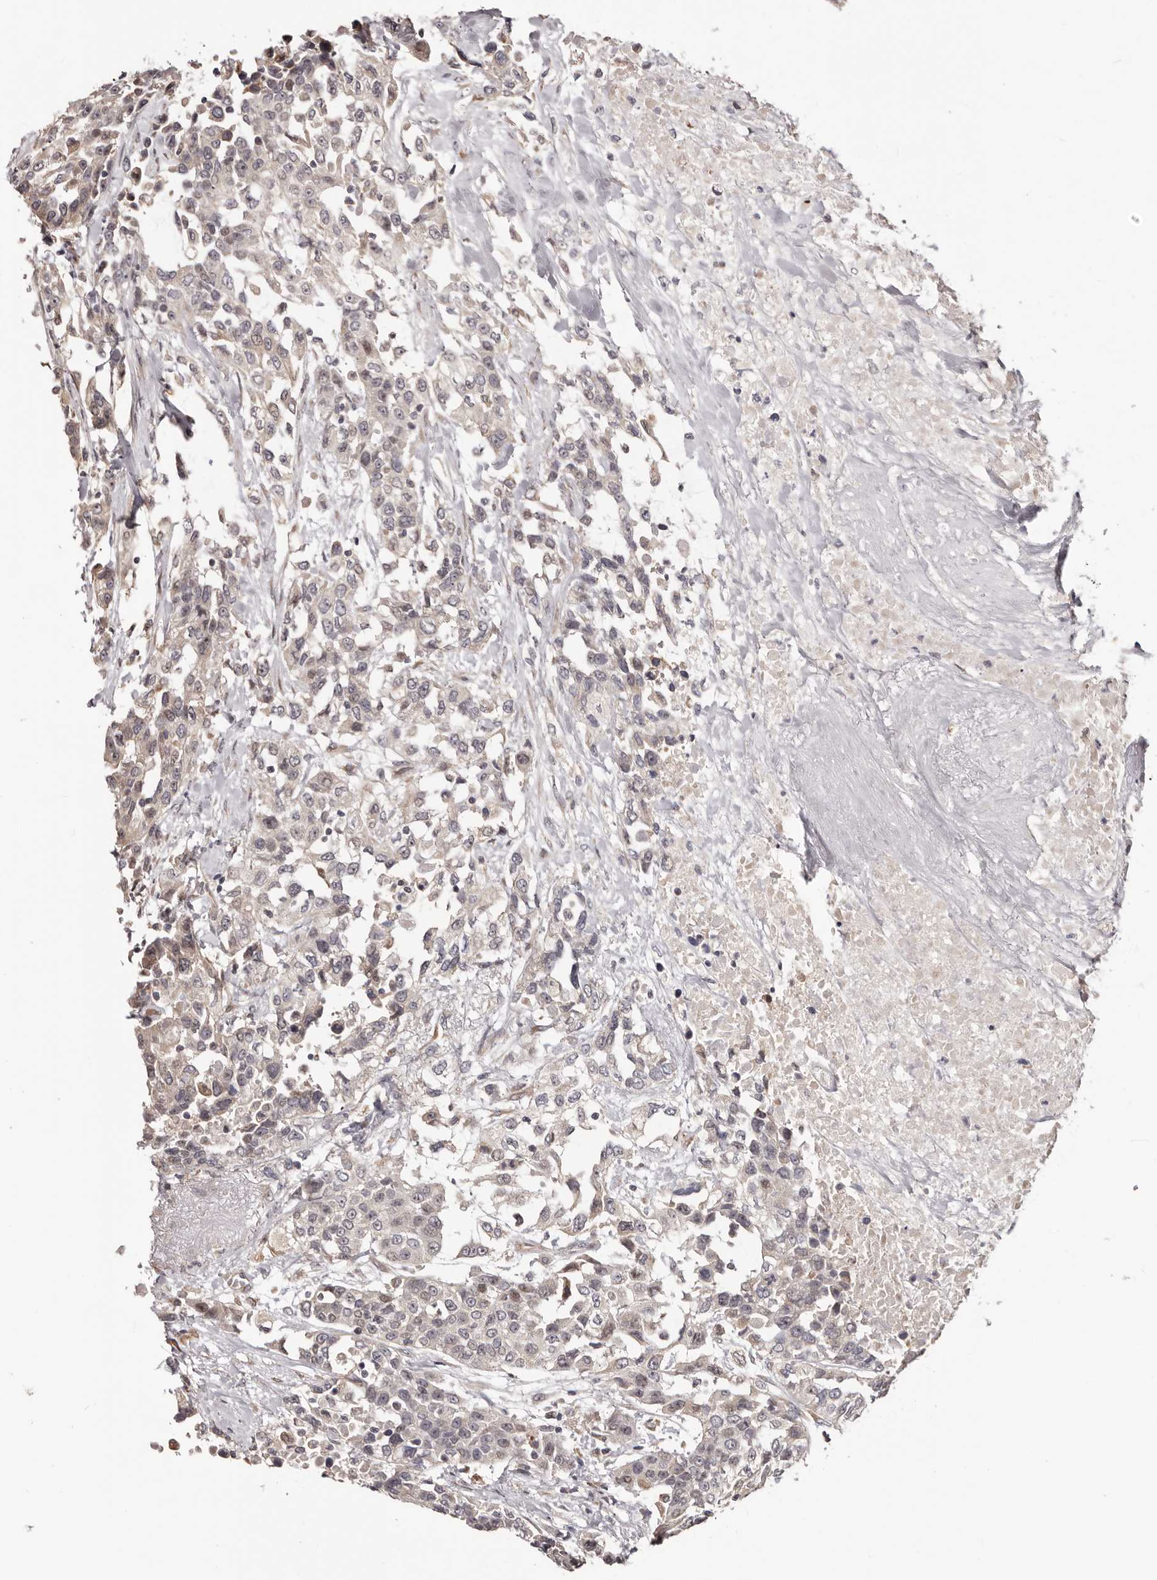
{"staining": {"intensity": "negative", "quantity": "none", "location": "none"}, "tissue": "urothelial cancer", "cell_type": "Tumor cells", "image_type": "cancer", "snomed": [{"axis": "morphology", "description": "Urothelial carcinoma, High grade"}, {"axis": "topography", "description": "Urinary bladder"}], "caption": "Urothelial carcinoma (high-grade) was stained to show a protein in brown. There is no significant positivity in tumor cells.", "gene": "NOL12", "patient": {"sex": "female", "age": 80}}